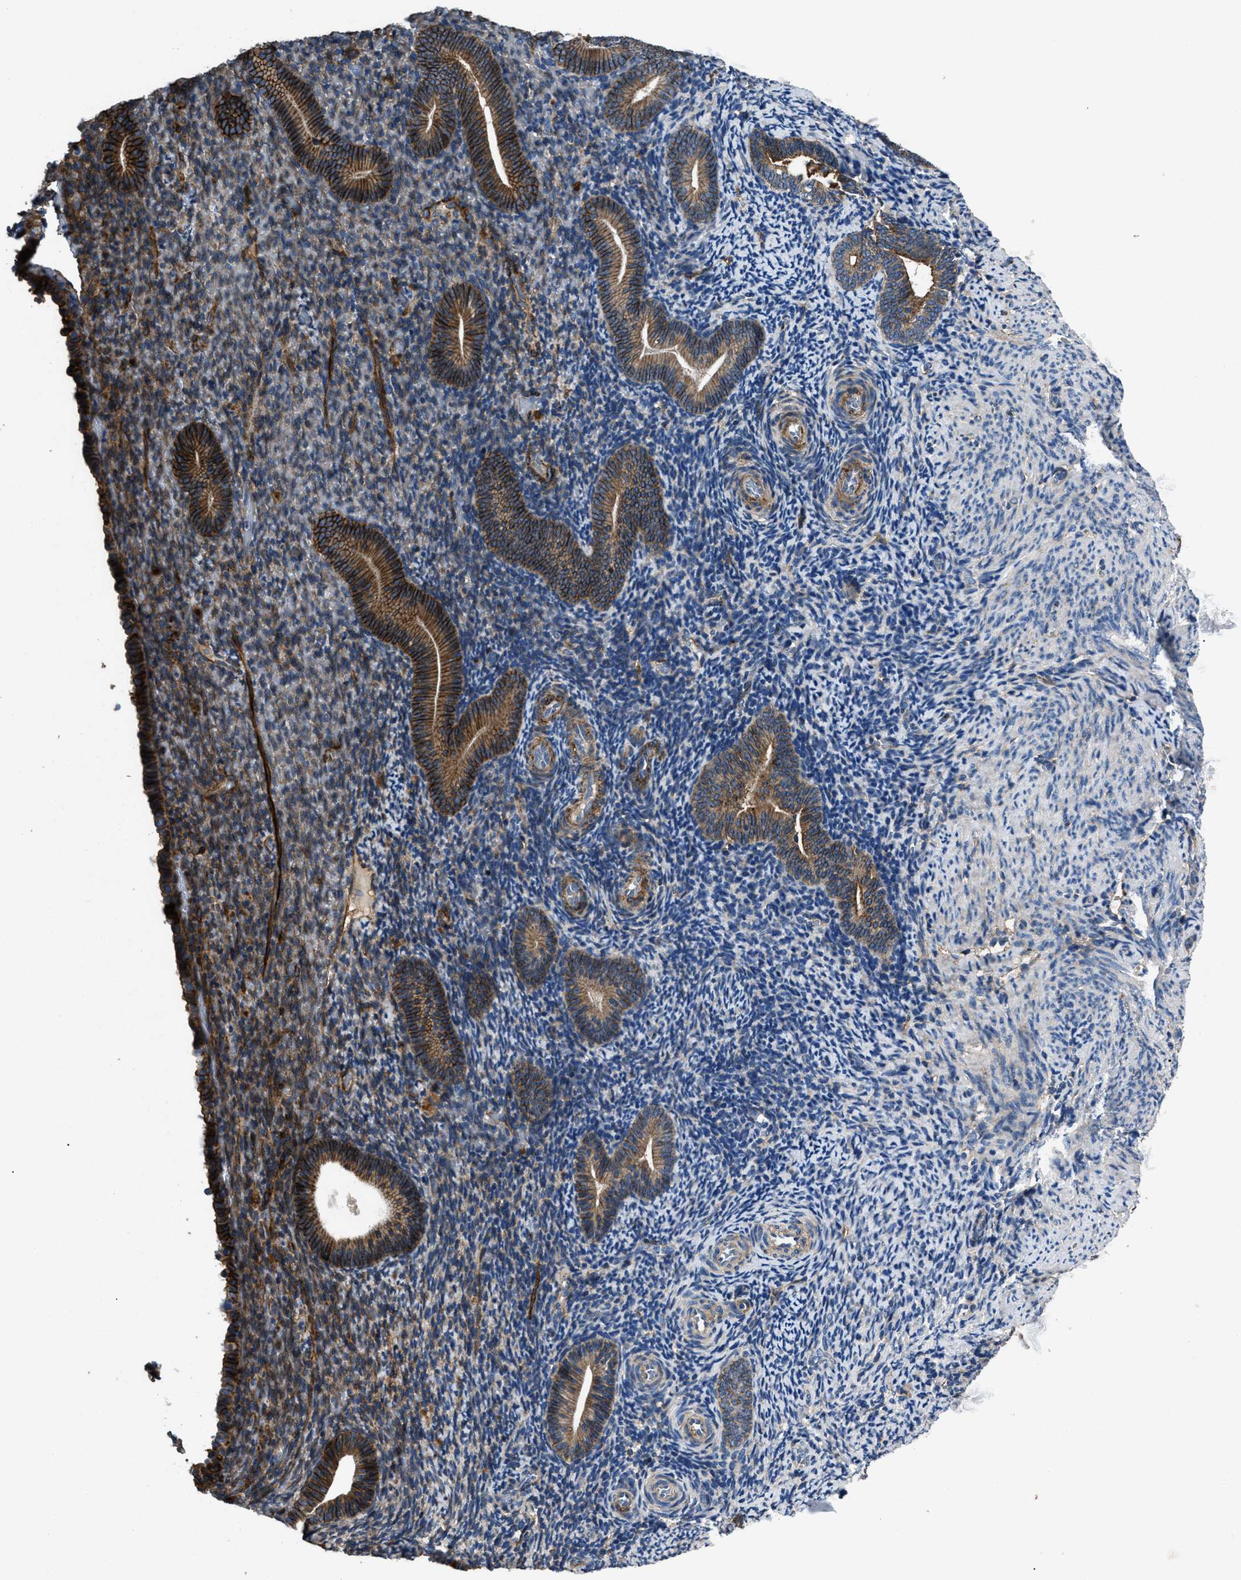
{"staining": {"intensity": "moderate", "quantity": ">75%", "location": "cytoplasmic/membranous"}, "tissue": "endometrium", "cell_type": "Cells in endometrial stroma", "image_type": "normal", "snomed": [{"axis": "morphology", "description": "Normal tissue, NOS"}, {"axis": "topography", "description": "Endometrium"}], "caption": "This photomicrograph shows IHC staining of unremarkable endometrium, with medium moderate cytoplasmic/membranous positivity in about >75% of cells in endometrial stroma.", "gene": "CD276", "patient": {"sex": "female", "age": 51}}